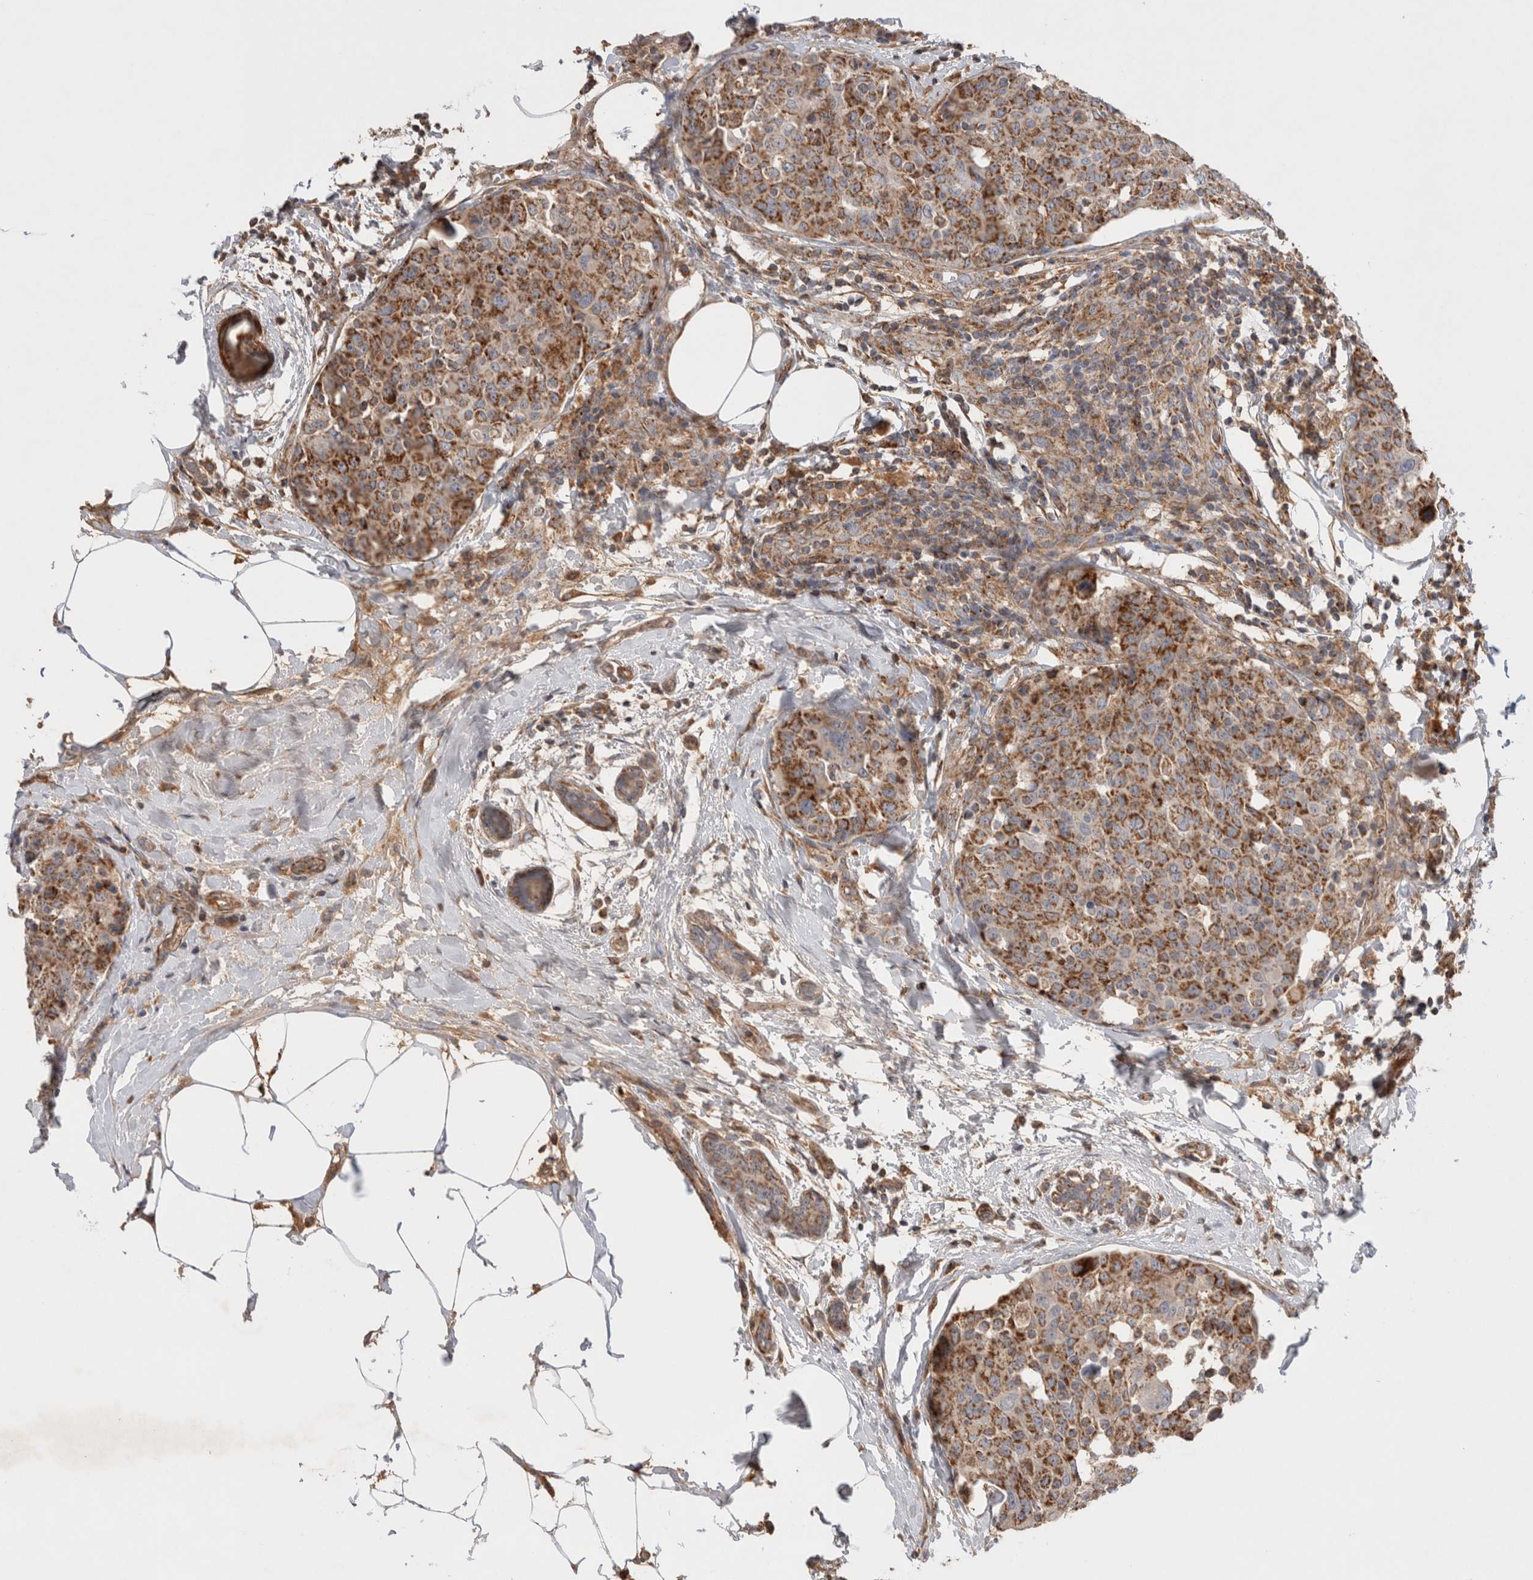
{"staining": {"intensity": "moderate", "quantity": ">75%", "location": "cytoplasmic/membranous"}, "tissue": "breast cancer", "cell_type": "Tumor cells", "image_type": "cancer", "snomed": [{"axis": "morphology", "description": "Normal tissue, NOS"}, {"axis": "morphology", "description": "Duct carcinoma"}, {"axis": "topography", "description": "Breast"}], "caption": "Breast cancer was stained to show a protein in brown. There is medium levels of moderate cytoplasmic/membranous staining in about >75% of tumor cells.", "gene": "MRPS28", "patient": {"sex": "female", "age": 37}}